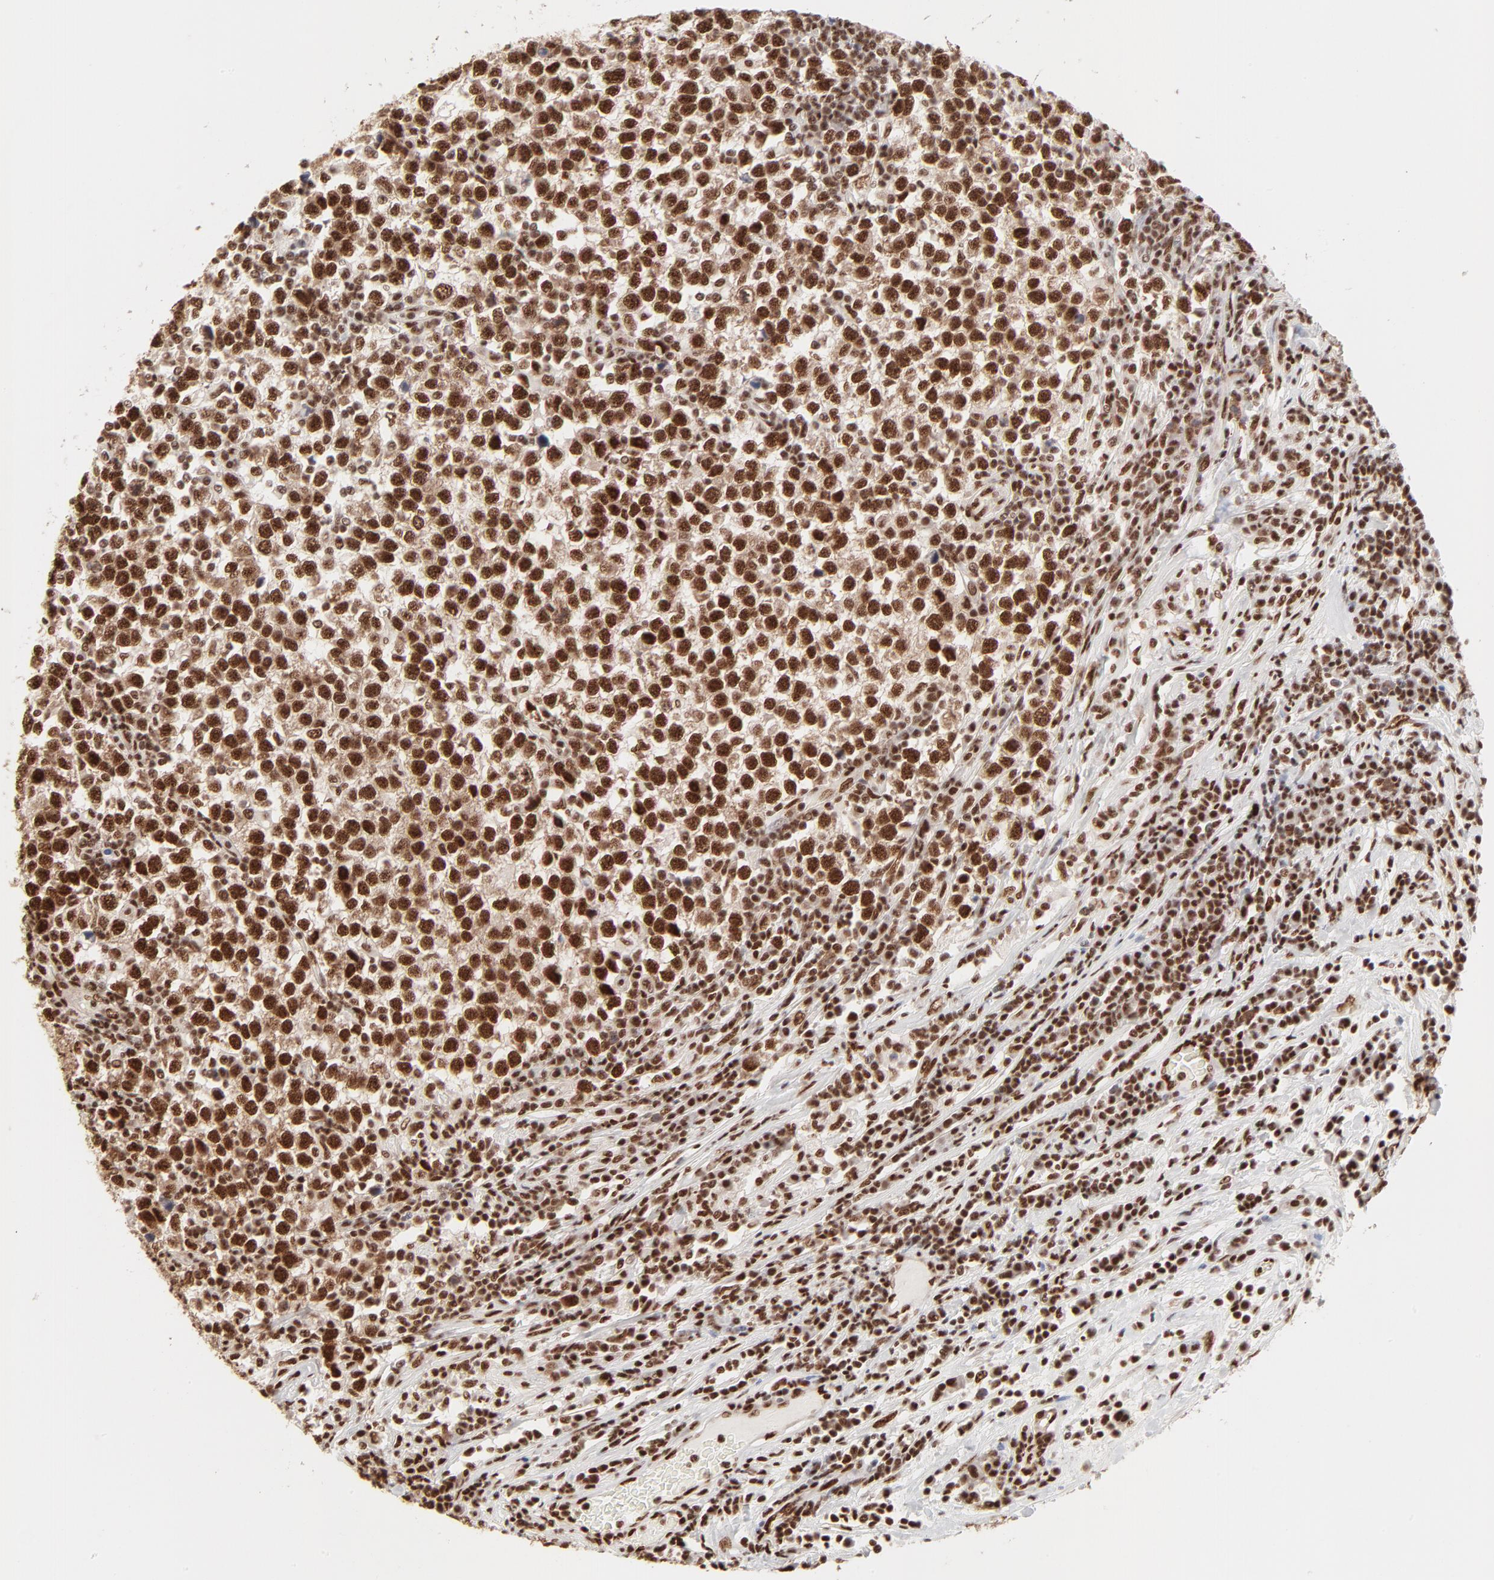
{"staining": {"intensity": "strong", "quantity": ">75%", "location": "nuclear"}, "tissue": "testis cancer", "cell_type": "Tumor cells", "image_type": "cancer", "snomed": [{"axis": "morphology", "description": "Seminoma, NOS"}, {"axis": "topography", "description": "Testis"}], "caption": "Tumor cells exhibit high levels of strong nuclear expression in approximately >75% of cells in human testis seminoma.", "gene": "TARDBP", "patient": {"sex": "male", "age": 43}}